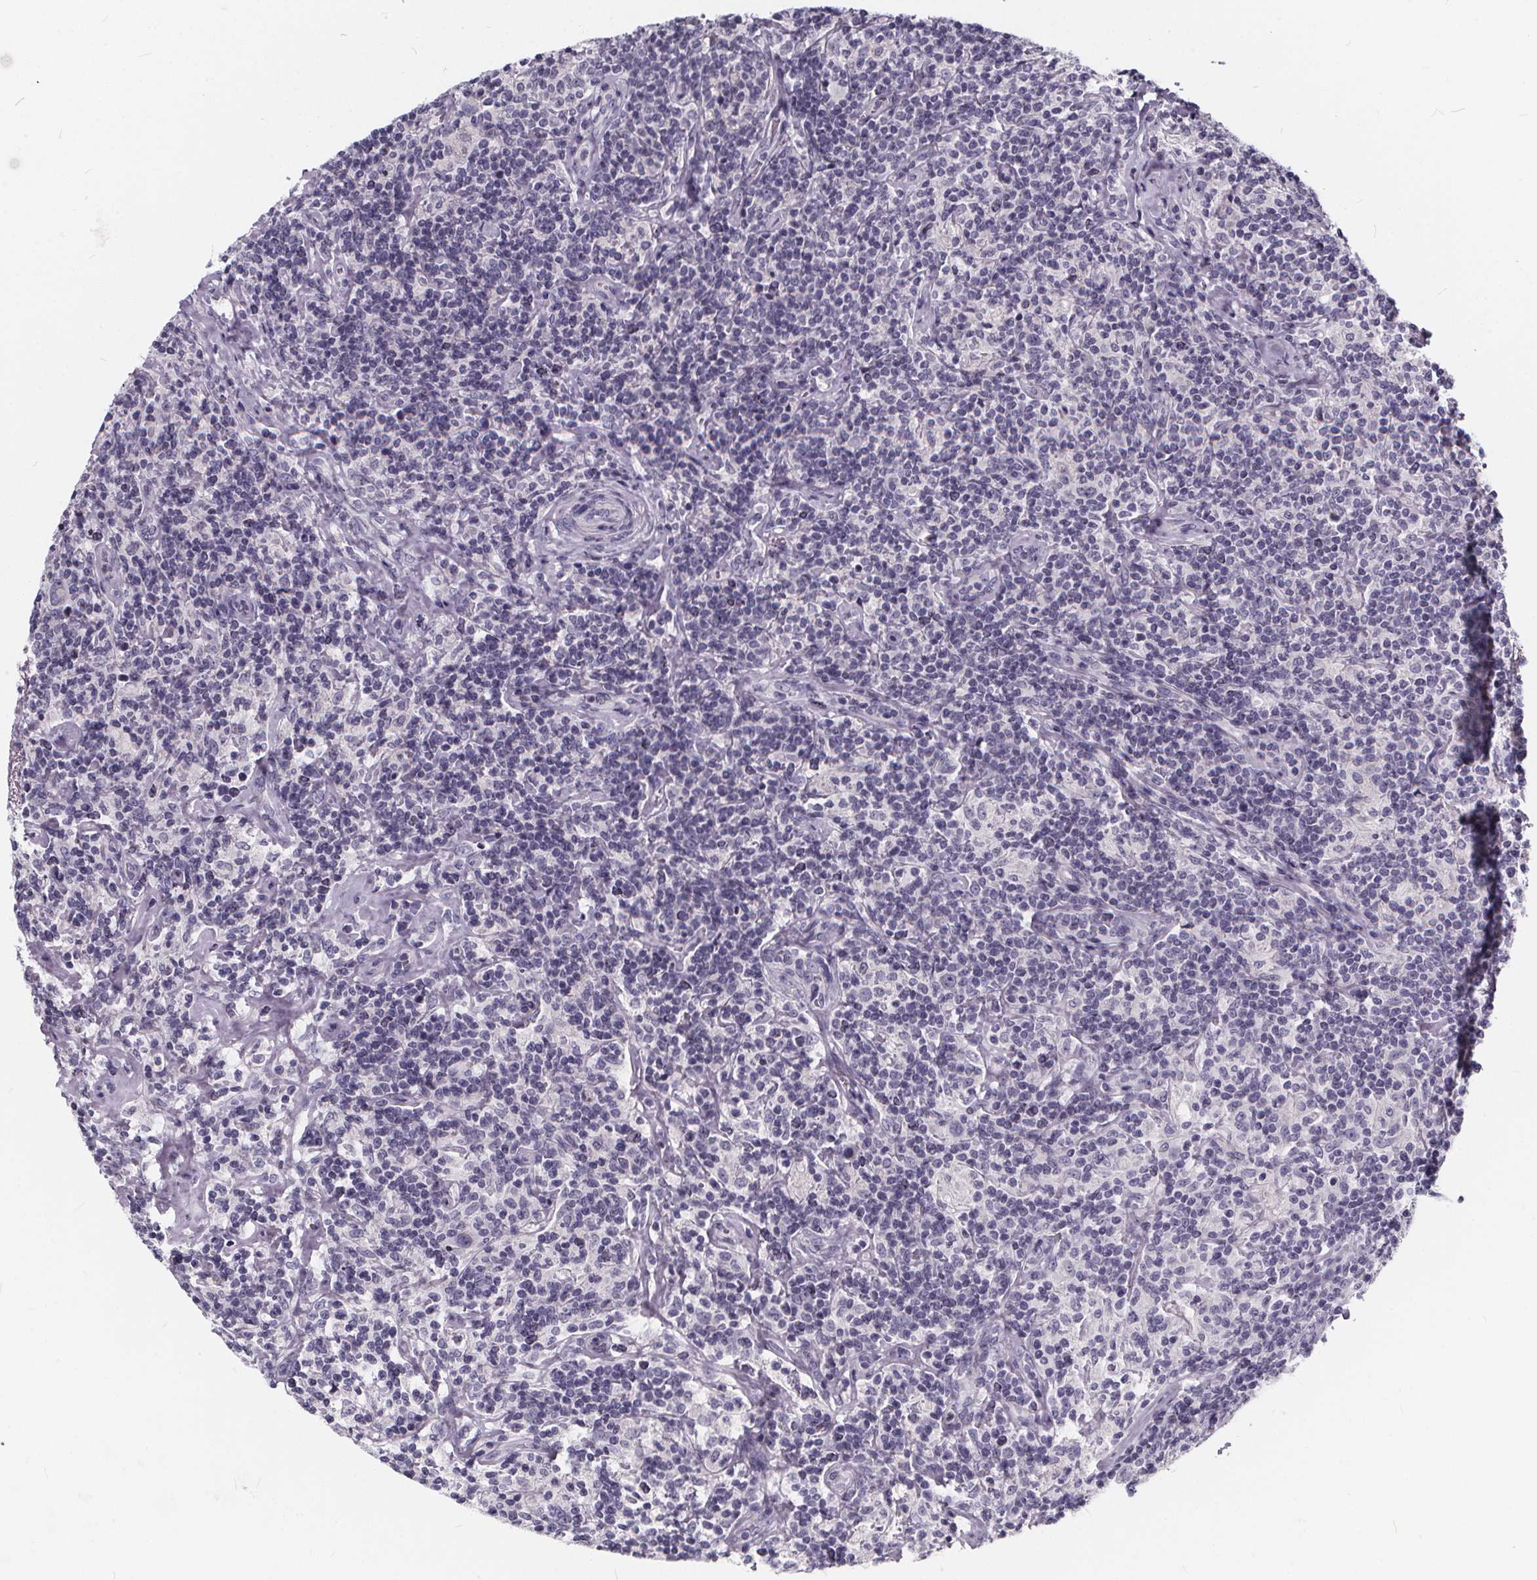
{"staining": {"intensity": "negative", "quantity": "none", "location": "none"}, "tissue": "lymphoma", "cell_type": "Tumor cells", "image_type": "cancer", "snomed": [{"axis": "morphology", "description": "Hodgkin's disease, NOS"}, {"axis": "topography", "description": "Lymph node"}], "caption": "Micrograph shows no protein expression in tumor cells of Hodgkin's disease tissue. (DAB IHC, high magnification).", "gene": "SPEF2", "patient": {"sex": "male", "age": 70}}